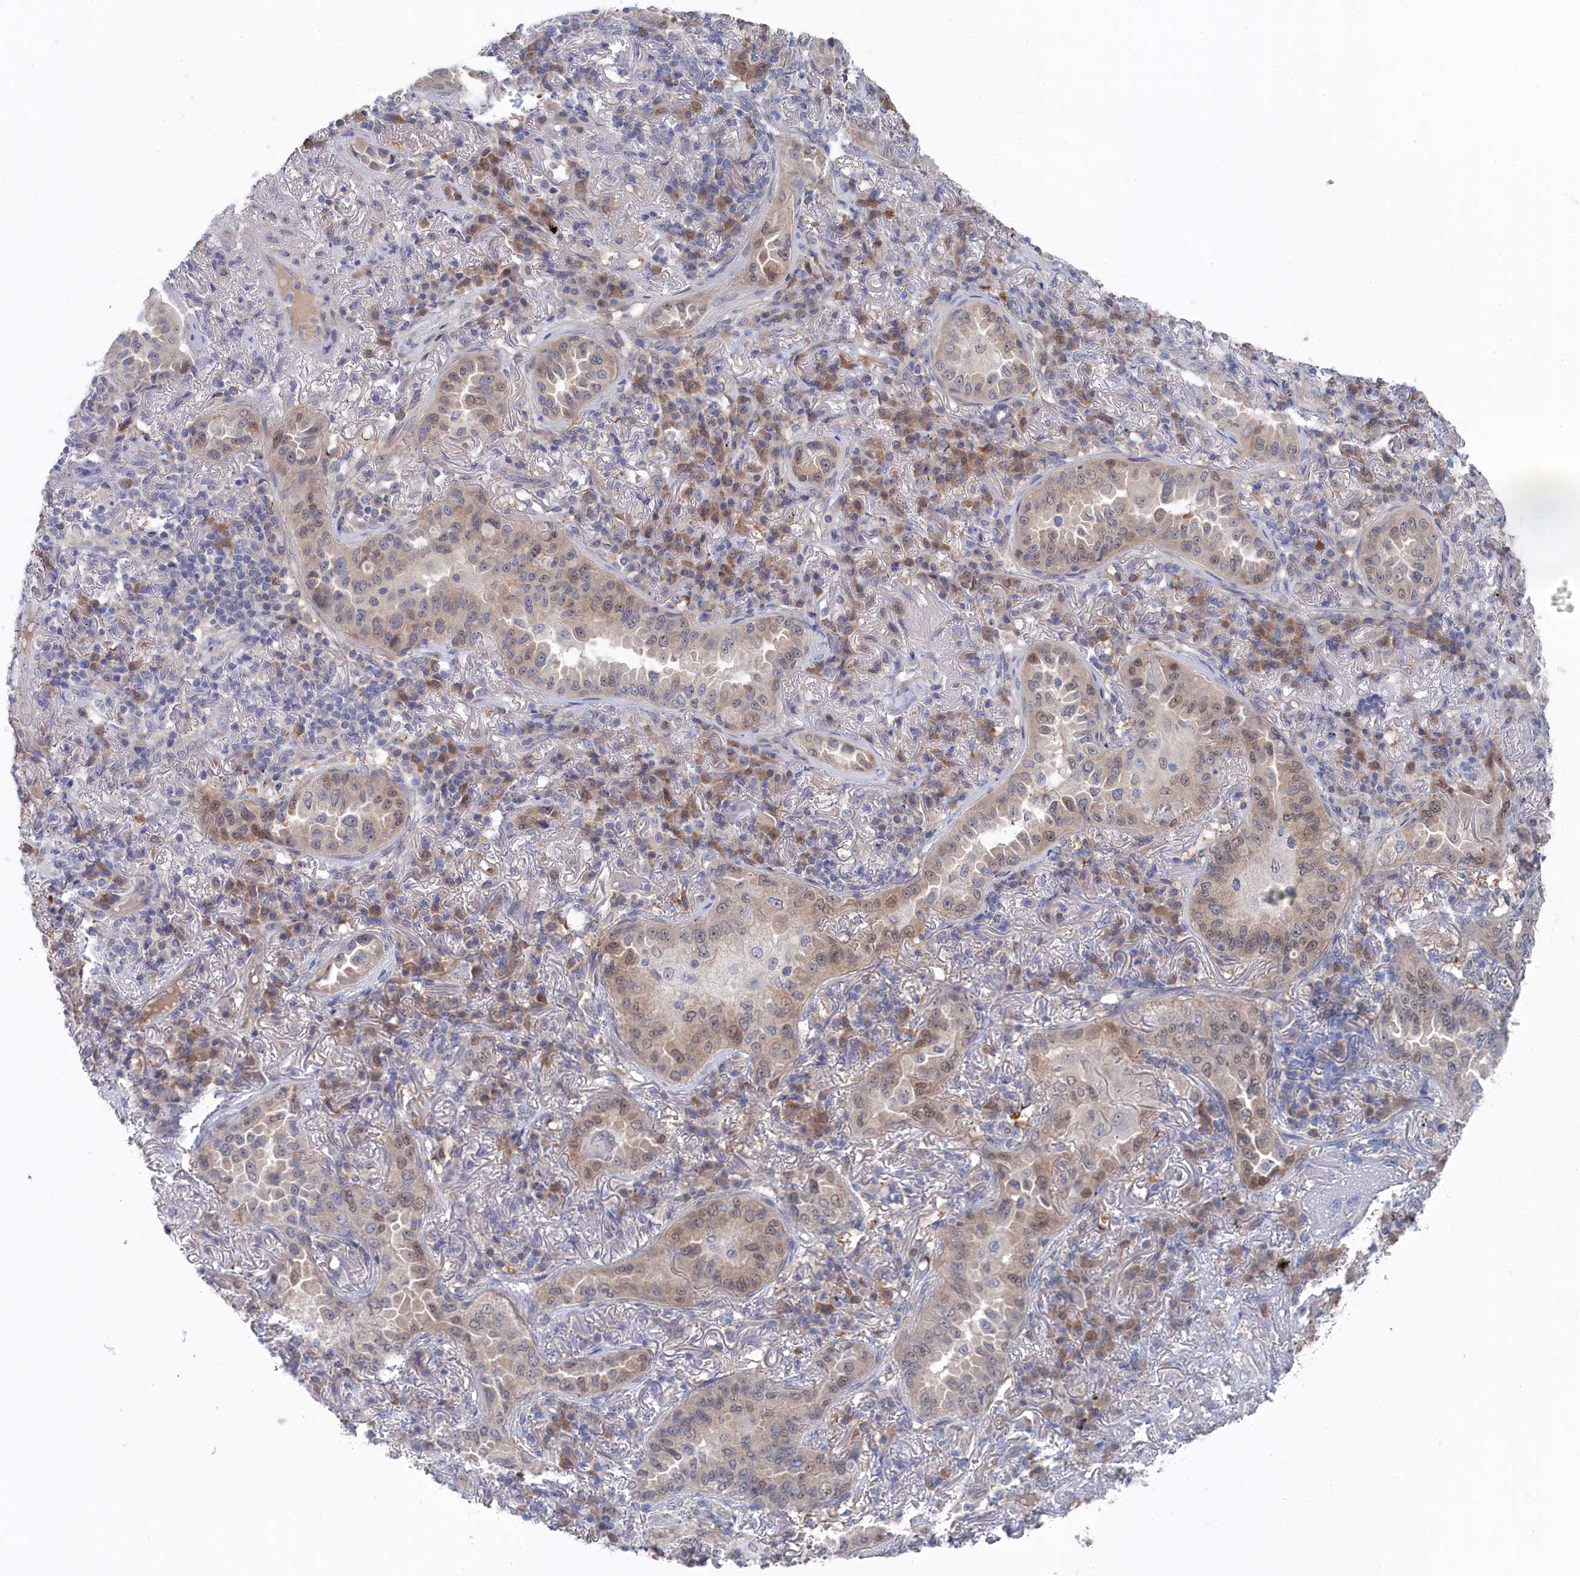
{"staining": {"intensity": "weak", "quantity": "<25%", "location": "cytoplasmic/membranous,nuclear"}, "tissue": "lung cancer", "cell_type": "Tumor cells", "image_type": "cancer", "snomed": [{"axis": "morphology", "description": "Adenocarcinoma, NOS"}, {"axis": "topography", "description": "Lung"}], "caption": "Histopathology image shows no significant protein positivity in tumor cells of lung cancer.", "gene": "IRGQ", "patient": {"sex": "female", "age": 69}}